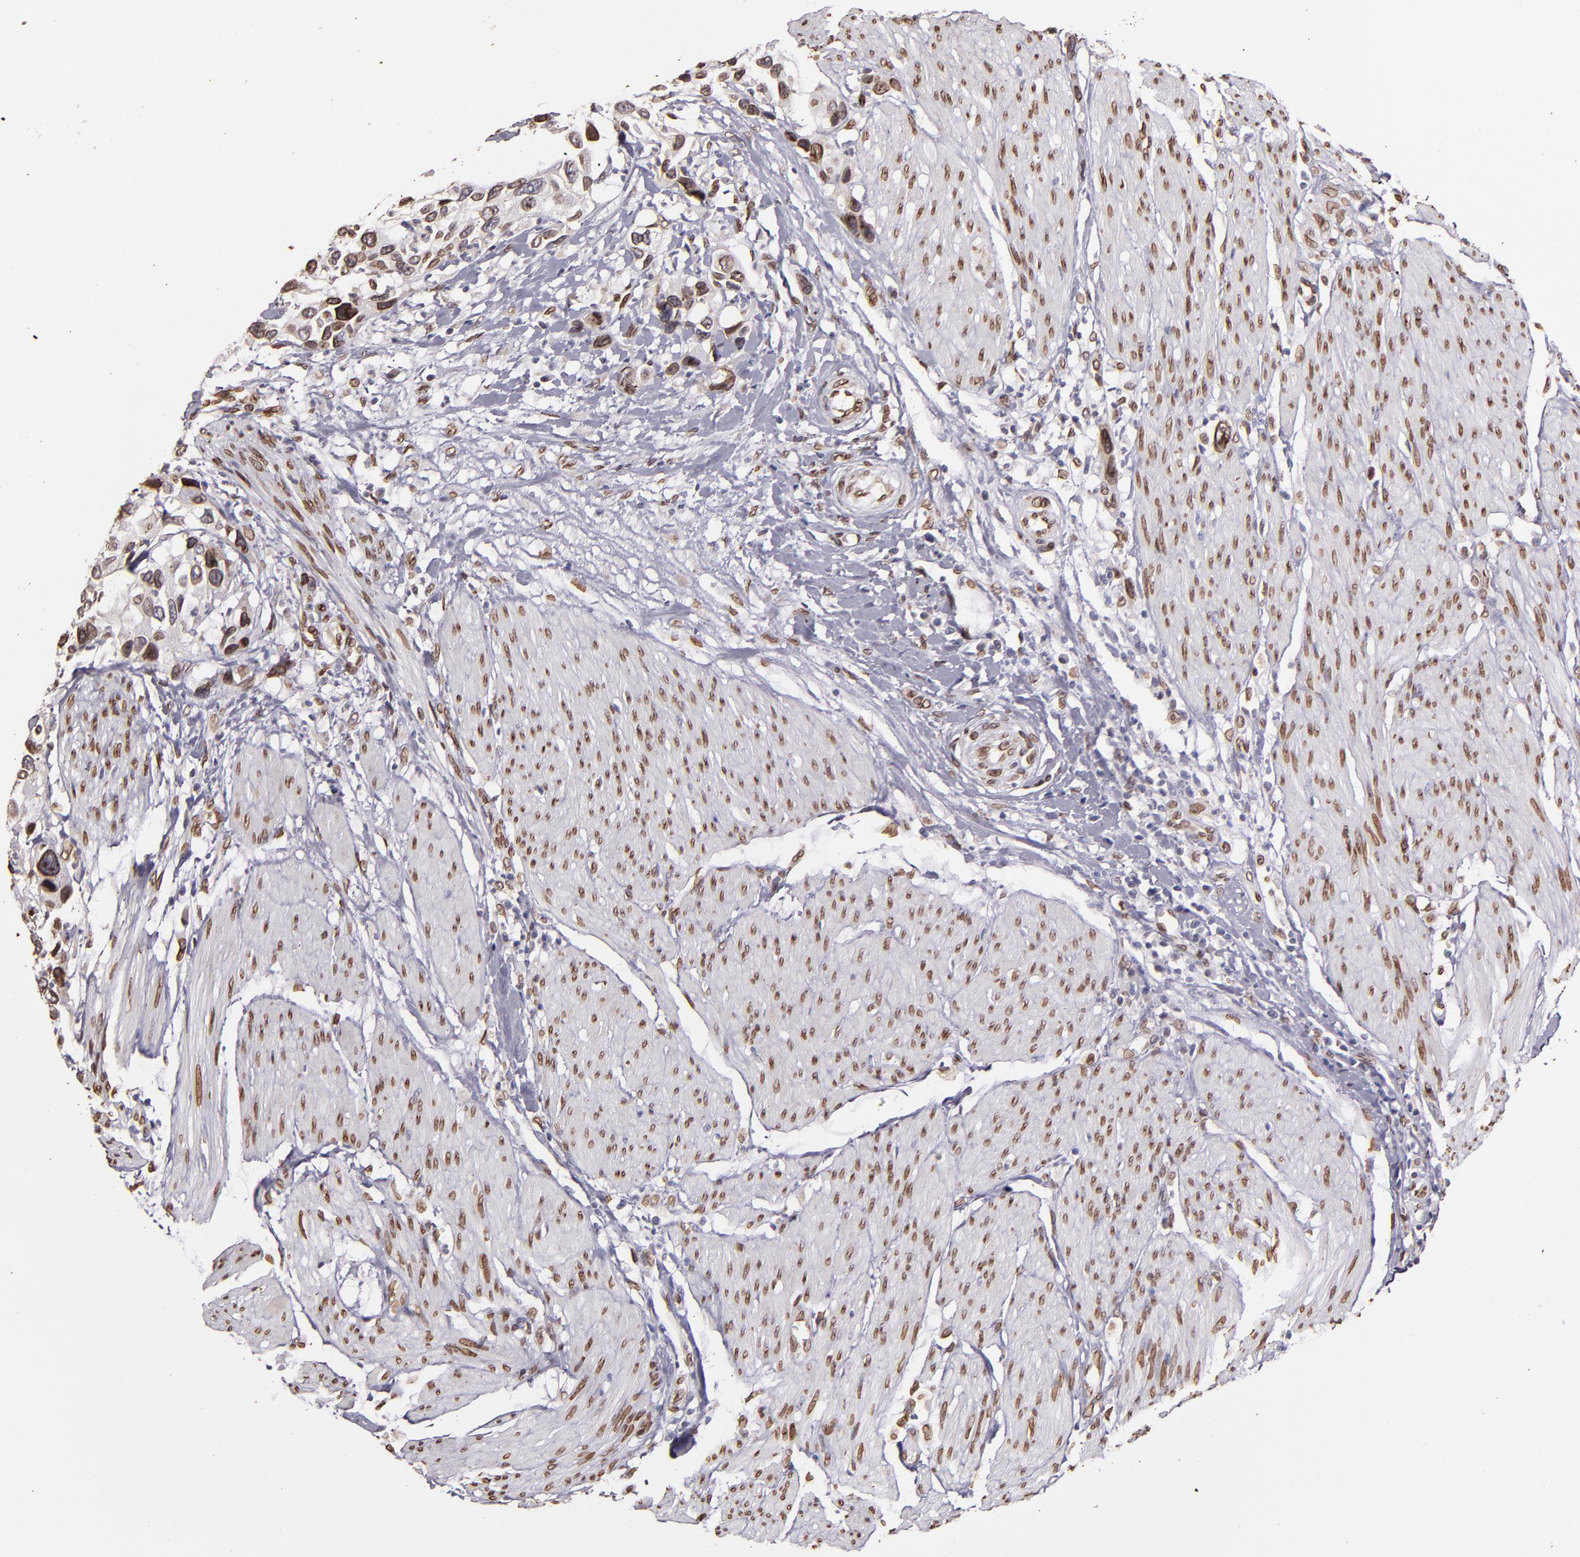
{"staining": {"intensity": "moderate", "quantity": ">75%", "location": "cytoplasmic/membranous,nuclear"}, "tissue": "urothelial cancer", "cell_type": "Tumor cells", "image_type": "cancer", "snomed": [{"axis": "morphology", "description": "Urothelial carcinoma, High grade"}, {"axis": "topography", "description": "Urinary bladder"}], "caption": "Immunohistochemistry of human urothelial cancer exhibits medium levels of moderate cytoplasmic/membranous and nuclear positivity in approximately >75% of tumor cells.", "gene": "PUM3", "patient": {"sex": "male", "age": 66}}